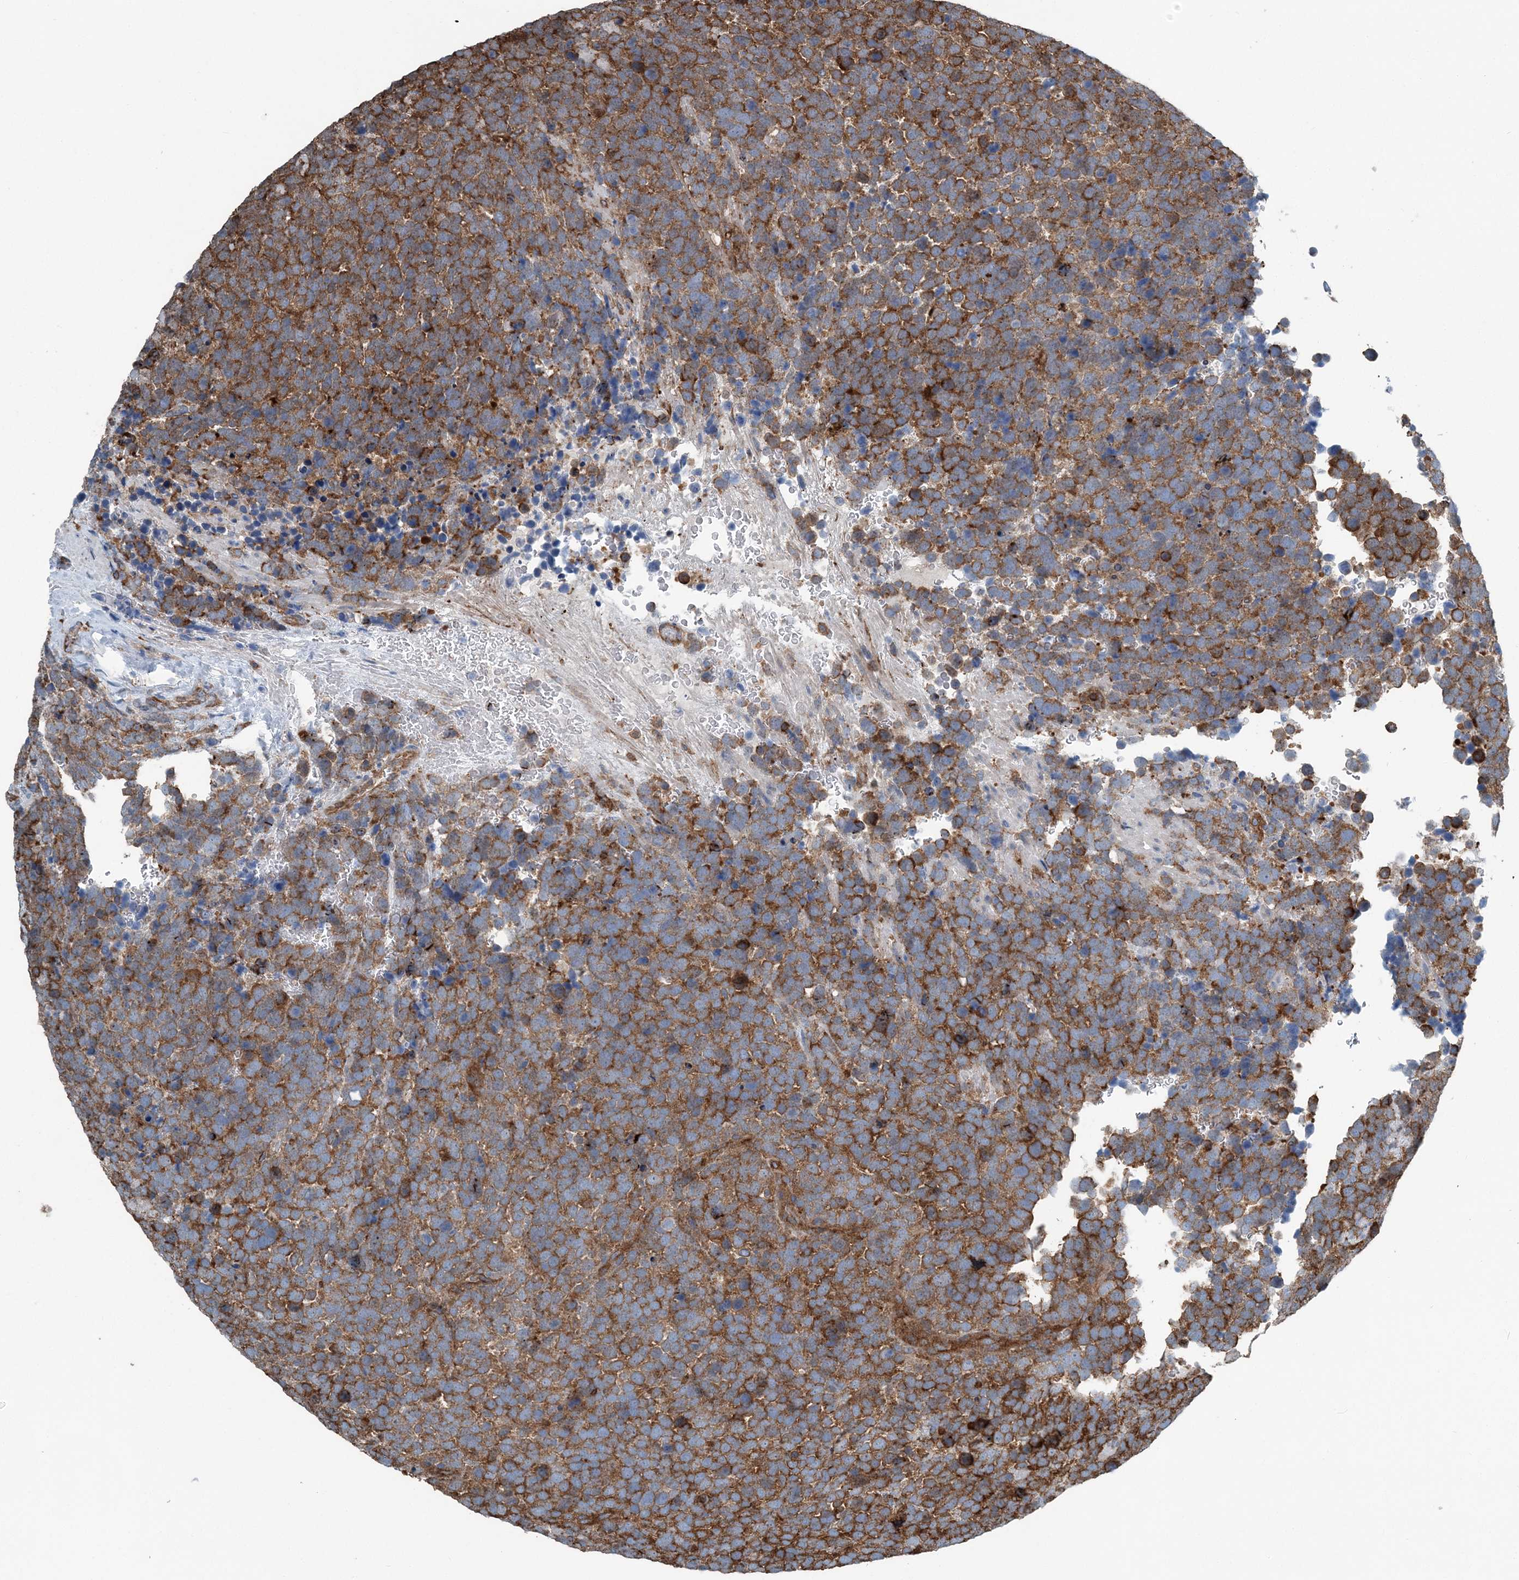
{"staining": {"intensity": "strong", "quantity": ">75%", "location": "cytoplasmic/membranous"}, "tissue": "urothelial cancer", "cell_type": "Tumor cells", "image_type": "cancer", "snomed": [{"axis": "morphology", "description": "Urothelial carcinoma, High grade"}, {"axis": "topography", "description": "Urinary bladder"}], "caption": "DAB (3,3'-diaminobenzidine) immunohistochemical staining of human urothelial carcinoma (high-grade) exhibits strong cytoplasmic/membranous protein expression in about >75% of tumor cells.", "gene": "CFL1", "patient": {"sex": "female", "age": 82}}